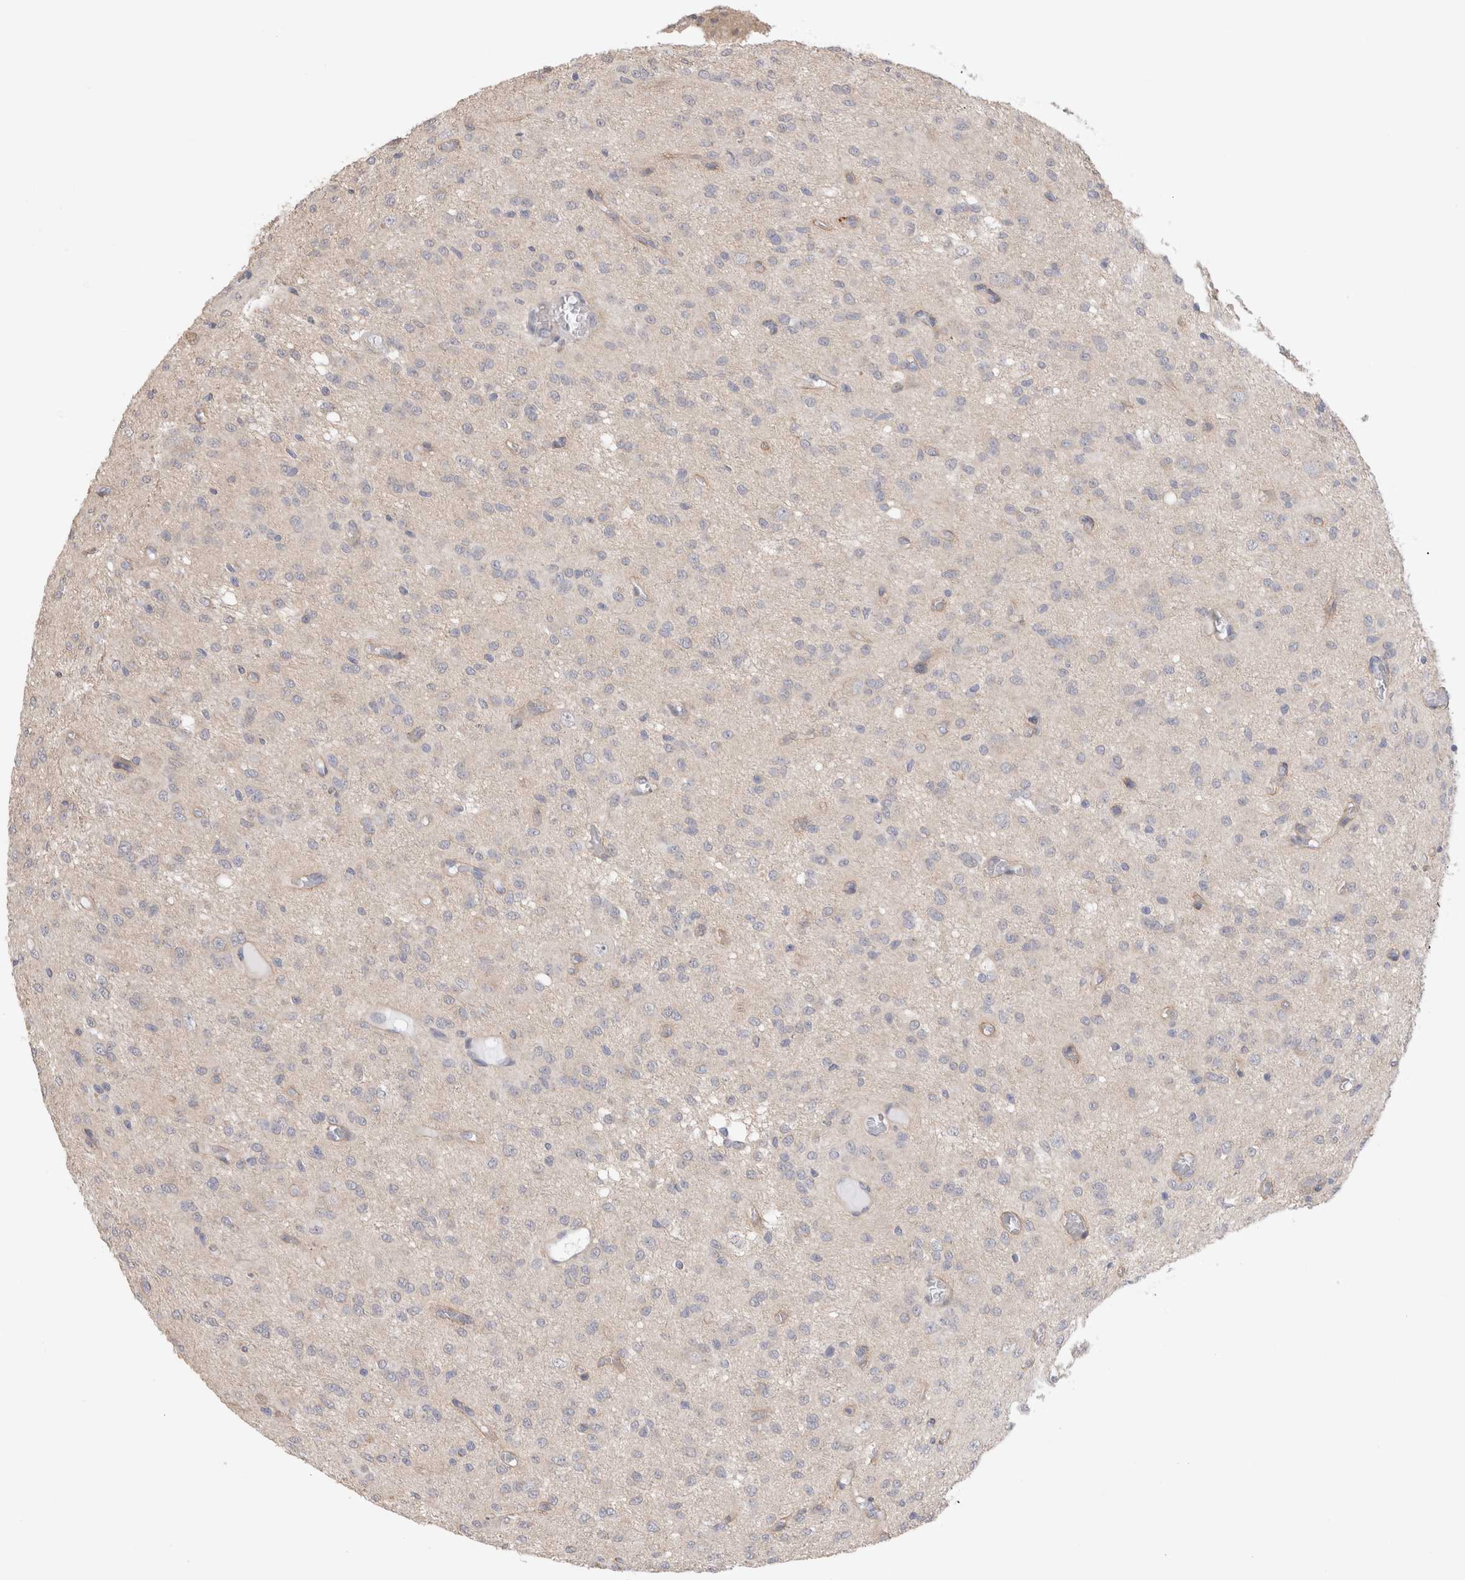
{"staining": {"intensity": "negative", "quantity": "none", "location": "none"}, "tissue": "glioma", "cell_type": "Tumor cells", "image_type": "cancer", "snomed": [{"axis": "morphology", "description": "Glioma, malignant, High grade"}, {"axis": "topography", "description": "Brain"}], "caption": "Immunohistochemistry (IHC) of high-grade glioma (malignant) exhibits no positivity in tumor cells.", "gene": "DMD", "patient": {"sex": "female", "age": 59}}